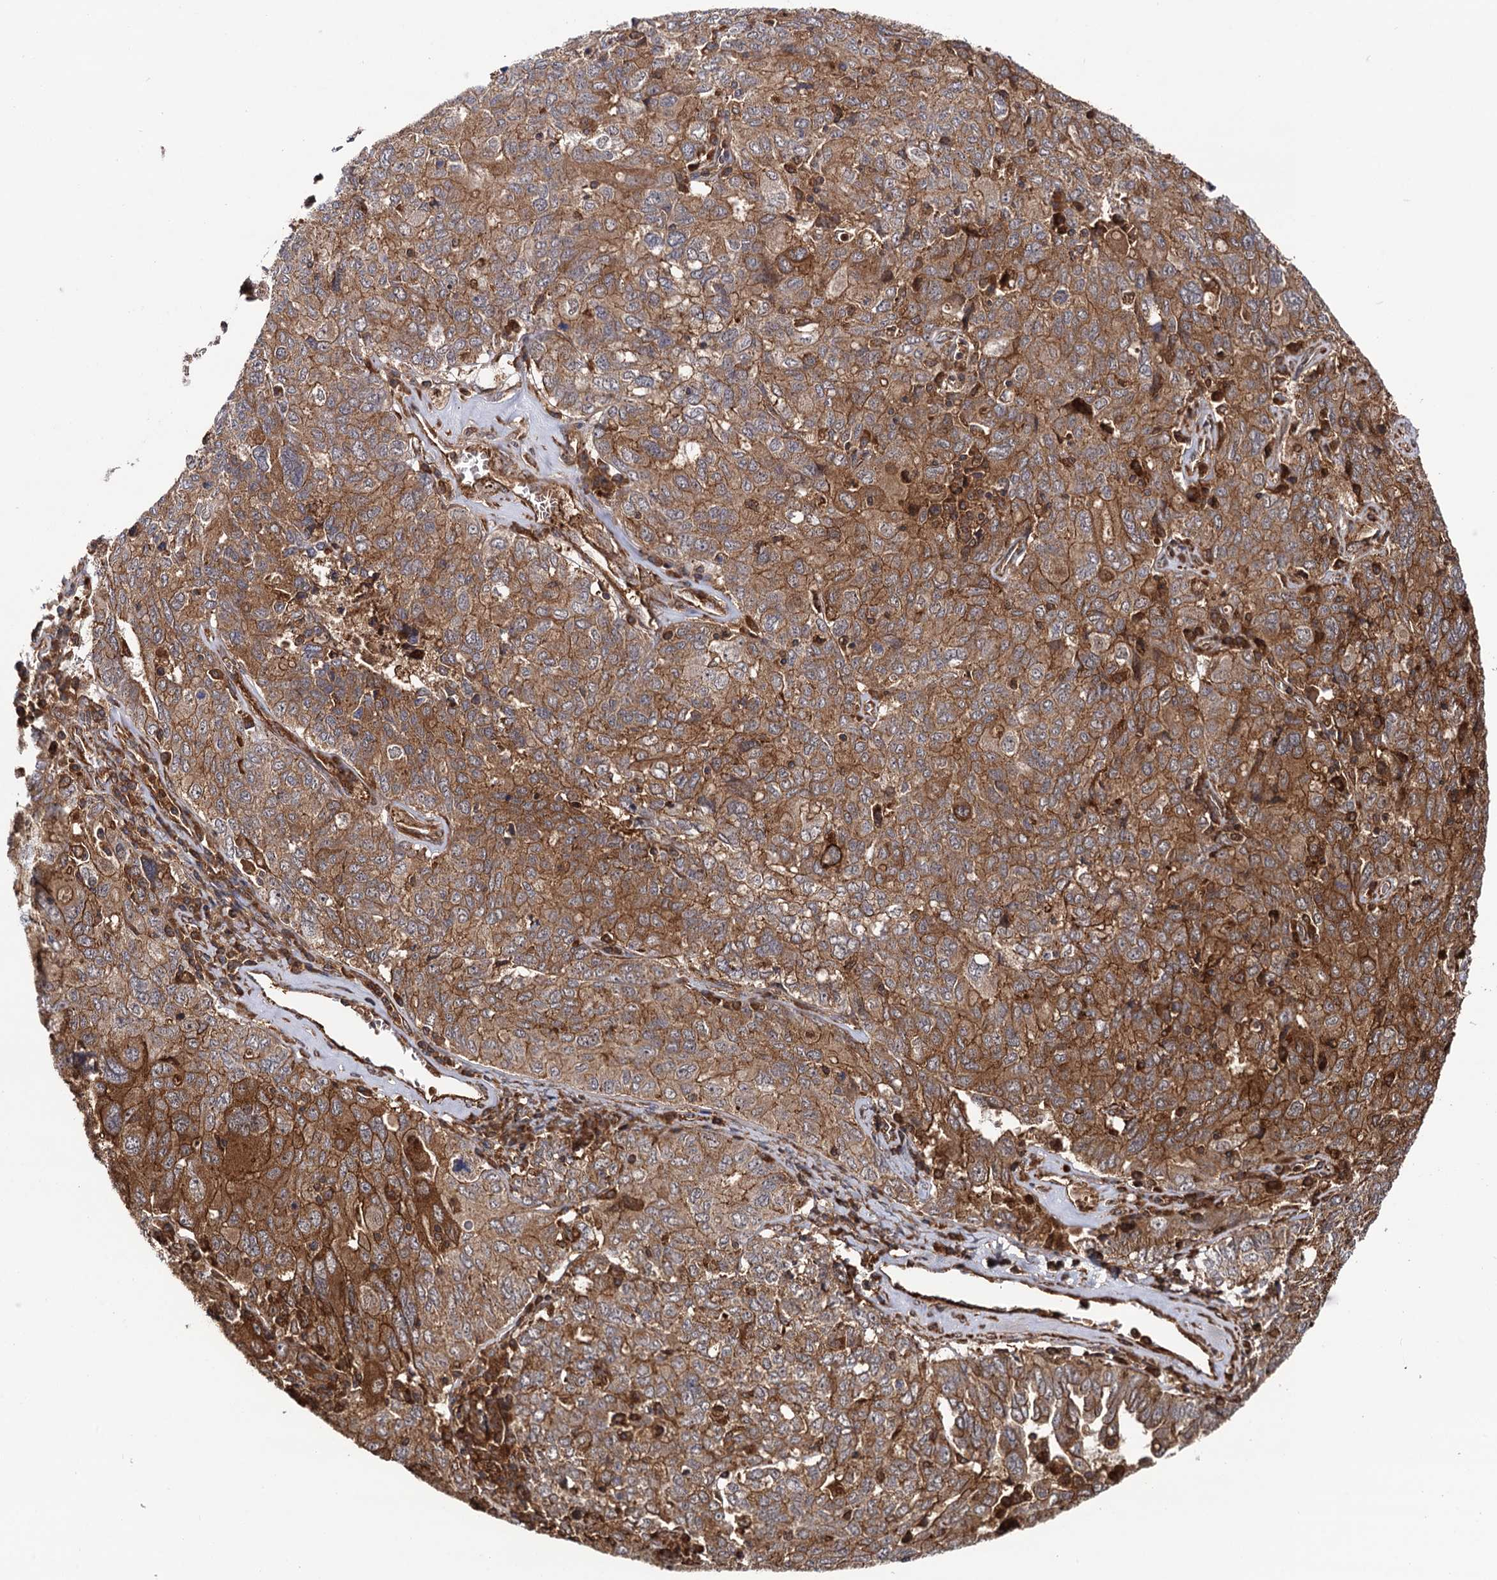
{"staining": {"intensity": "moderate", "quantity": ">75%", "location": "cytoplasmic/membranous"}, "tissue": "ovarian cancer", "cell_type": "Tumor cells", "image_type": "cancer", "snomed": [{"axis": "morphology", "description": "Carcinoma, endometroid"}, {"axis": "topography", "description": "Ovary"}], "caption": "A brown stain shows moderate cytoplasmic/membranous staining of a protein in endometroid carcinoma (ovarian) tumor cells.", "gene": "ATP8B4", "patient": {"sex": "female", "age": 62}}